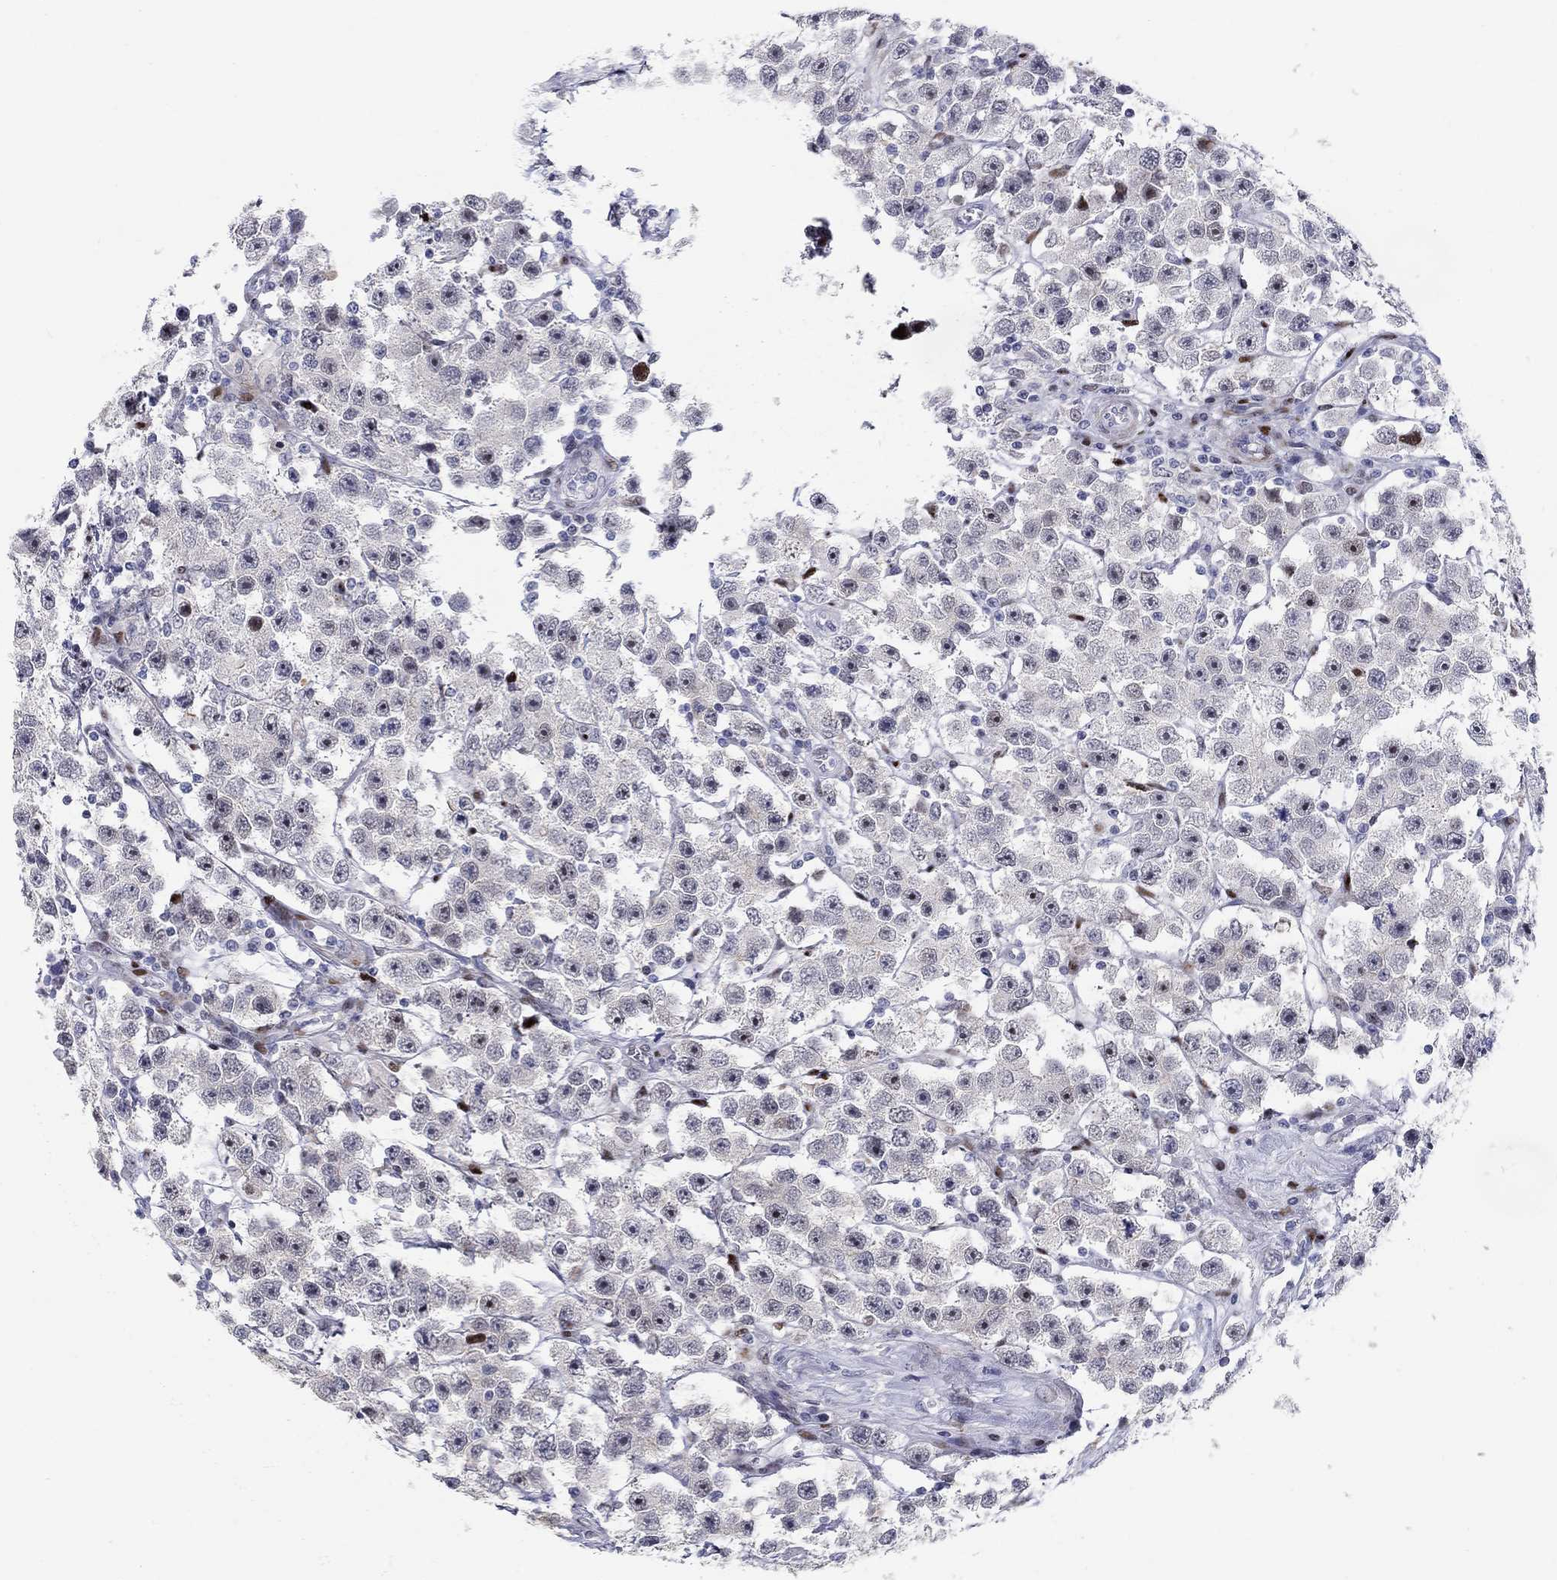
{"staining": {"intensity": "moderate", "quantity": "<25%", "location": "nuclear"}, "tissue": "testis cancer", "cell_type": "Tumor cells", "image_type": "cancer", "snomed": [{"axis": "morphology", "description": "Seminoma, NOS"}, {"axis": "topography", "description": "Testis"}], "caption": "Testis cancer was stained to show a protein in brown. There is low levels of moderate nuclear expression in about <25% of tumor cells.", "gene": "RAPGEF5", "patient": {"sex": "male", "age": 45}}